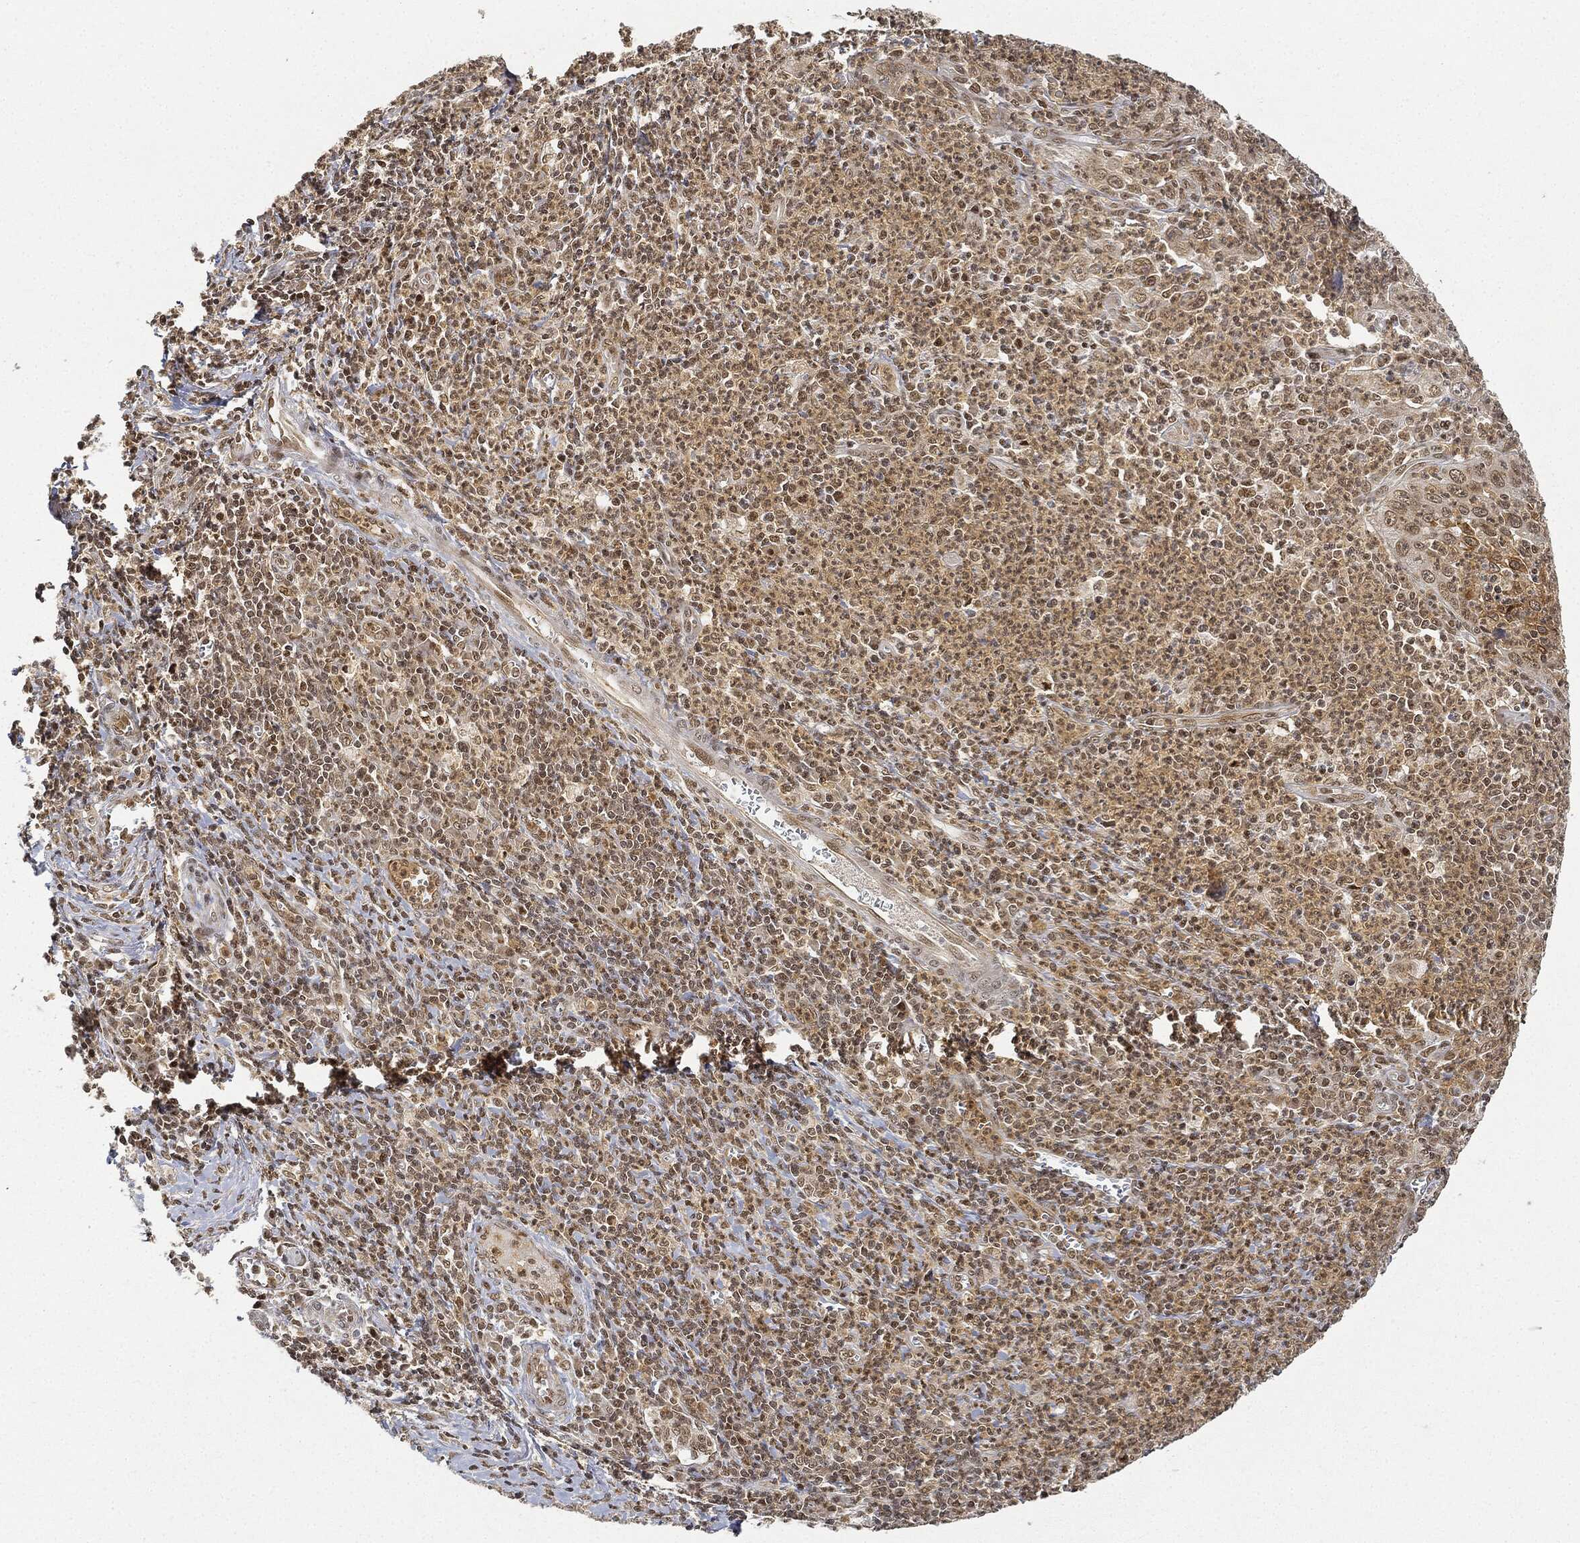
{"staining": {"intensity": "moderate", "quantity": "25%-75%", "location": "cytoplasmic/membranous"}, "tissue": "cervical cancer", "cell_type": "Tumor cells", "image_type": "cancer", "snomed": [{"axis": "morphology", "description": "Squamous cell carcinoma, NOS"}, {"axis": "topography", "description": "Cervix"}], "caption": "A photomicrograph of human cervical squamous cell carcinoma stained for a protein exhibits moderate cytoplasmic/membranous brown staining in tumor cells.", "gene": "CIB1", "patient": {"sex": "female", "age": 26}}